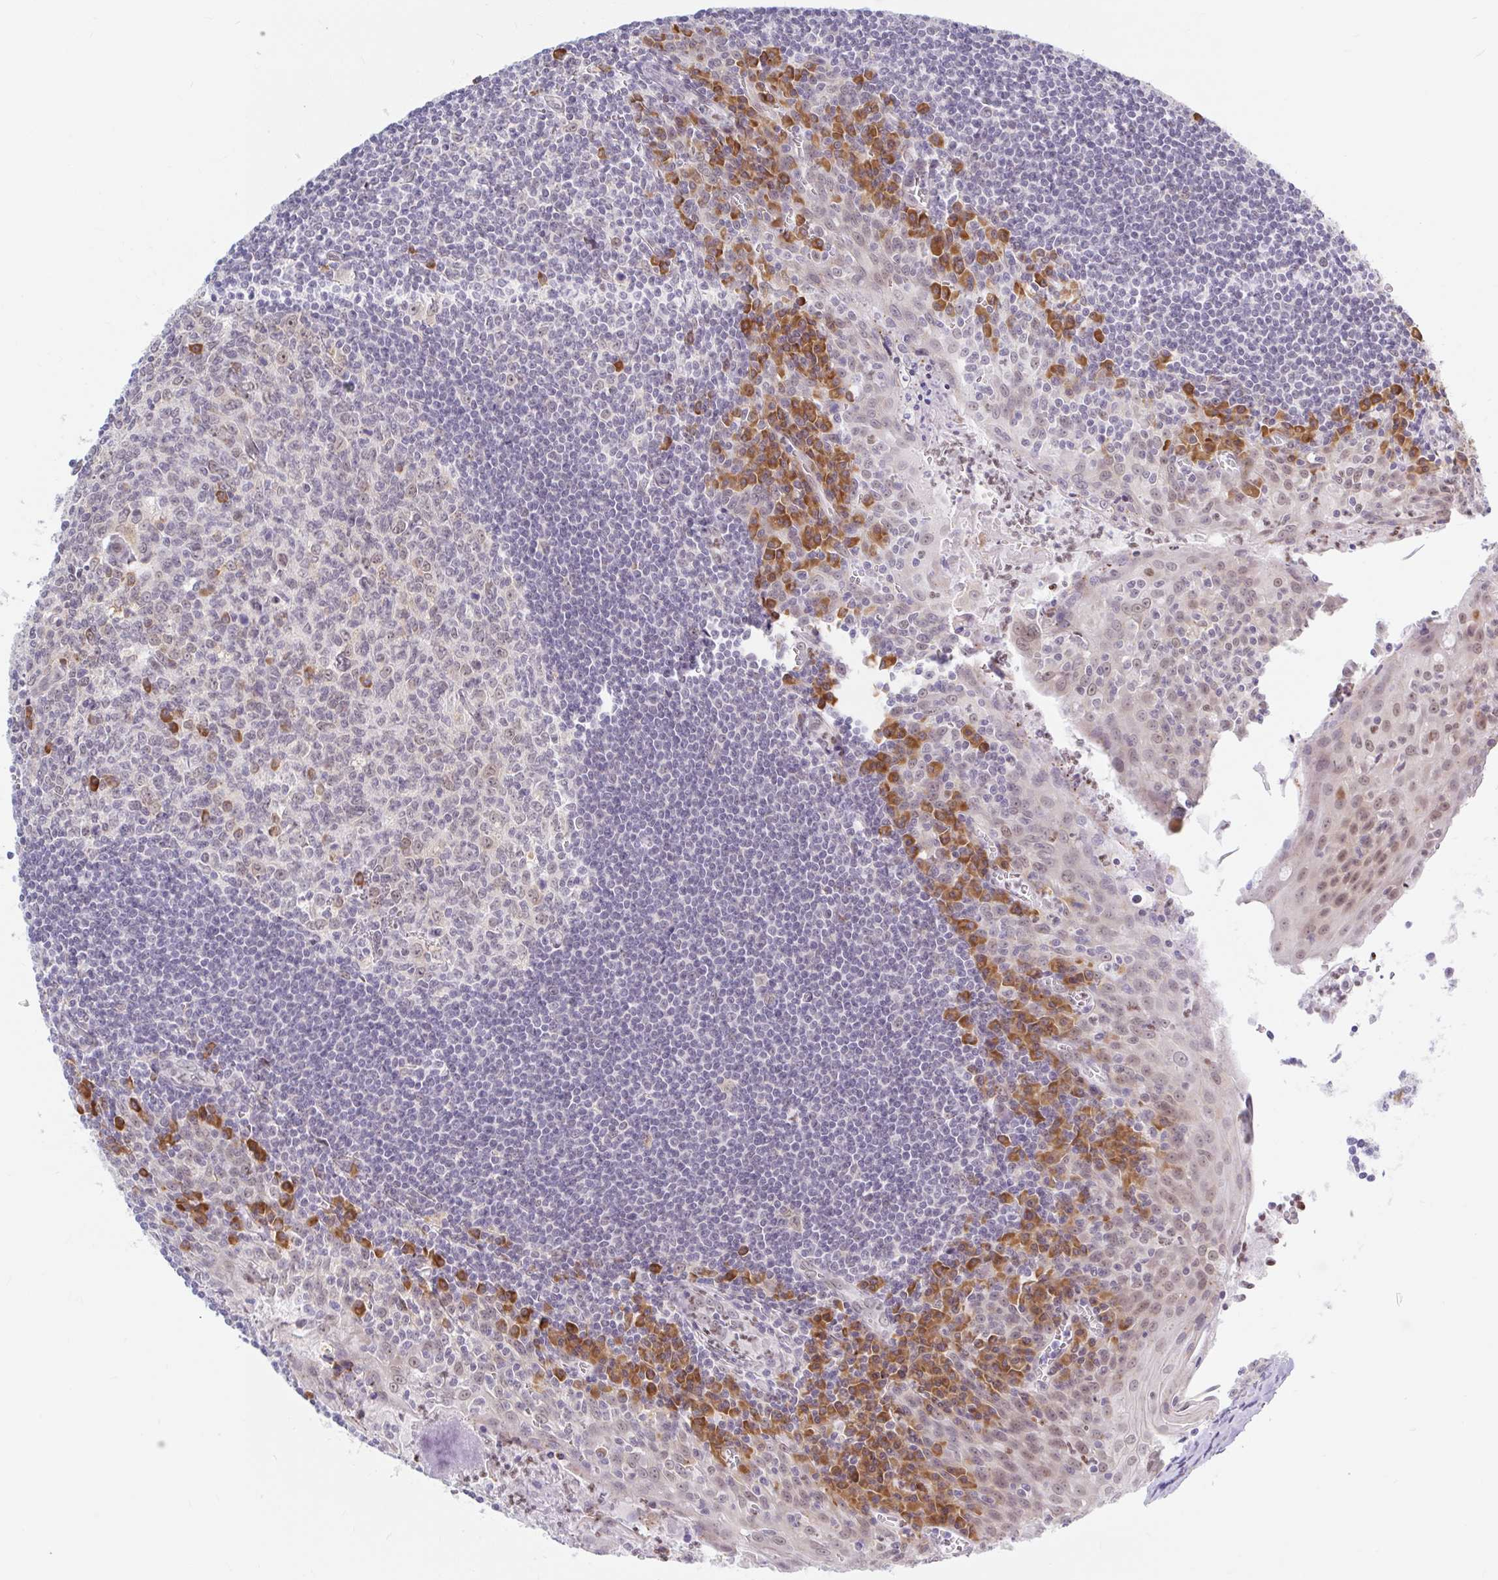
{"staining": {"intensity": "strong", "quantity": "<25%", "location": "cytoplasmic/membranous"}, "tissue": "tonsil", "cell_type": "Germinal center cells", "image_type": "normal", "snomed": [{"axis": "morphology", "description": "Normal tissue, NOS"}, {"axis": "topography", "description": "Tonsil"}], "caption": "The histopathology image demonstrates staining of benign tonsil, revealing strong cytoplasmic/membranous protein positivity (brown color) within germinal center cells. Using DAB (brown) and hematoxylin (blue) stains, captured at high magnification using brightfield microscopy.", "gene": "SRSF10", "patient": {"sex": "male", "age": 27}}